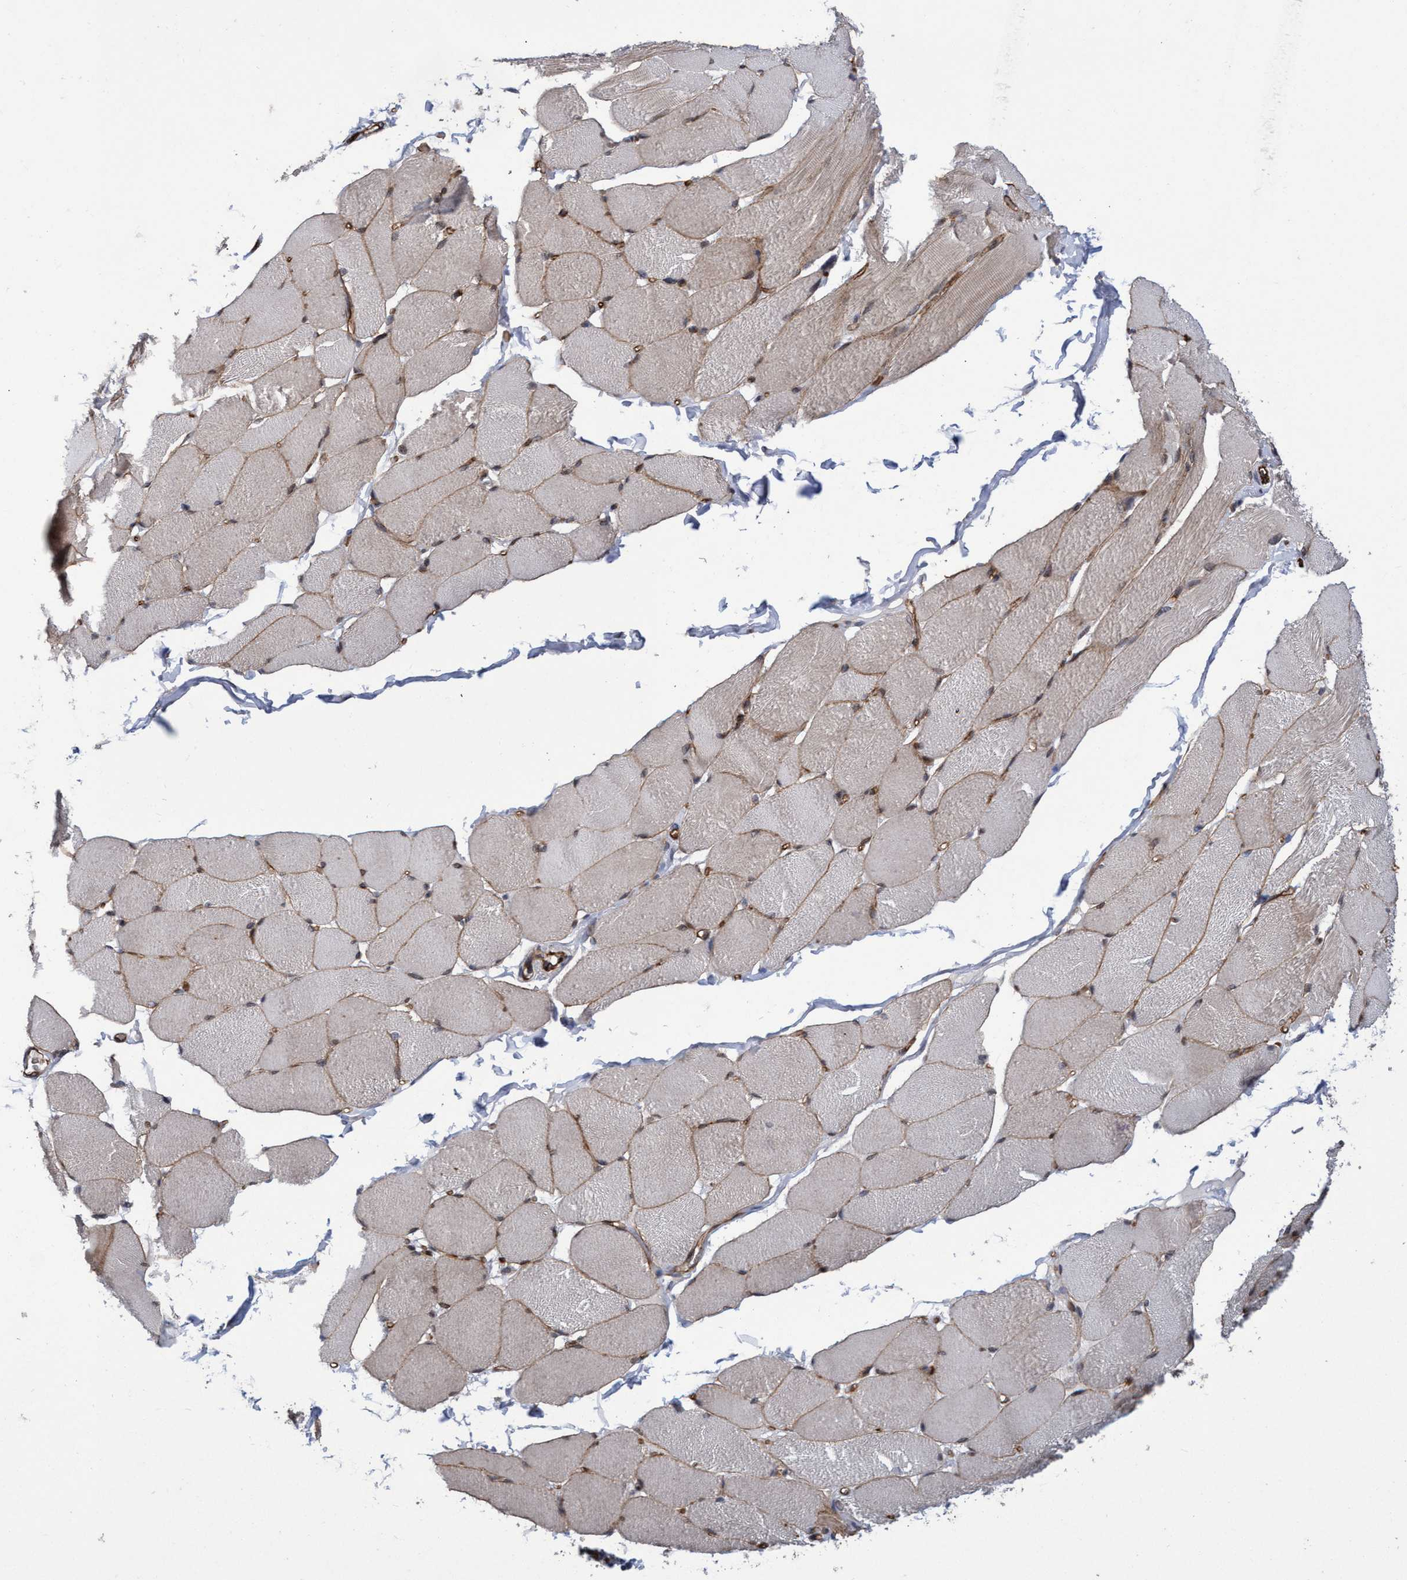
{"staining": {"intensity": "weak", "quantity": "25%-75%", "location": "cytoplasmic/membranous"}, "tissue": "skeletal muscle", "cell_type": "Myocytes", "image_type": "normal", "snomed": [{"axis": "morphology", "description": "Normal tissue, NOS"}, {"axis": "topography", "description": "Skin"}, {"axis": "topography", "description": "Skeletal muscle"}], "caption": "Unremarkable skeletal muscle displays weak cytoplasmic/membranous staining in approximately 25%-75% of myocytes, visualized by immunohistochemistry. Nuclei are stained in blue.", "gene": "ZNF750", "patient": {"sex": "male", "age": 83}}